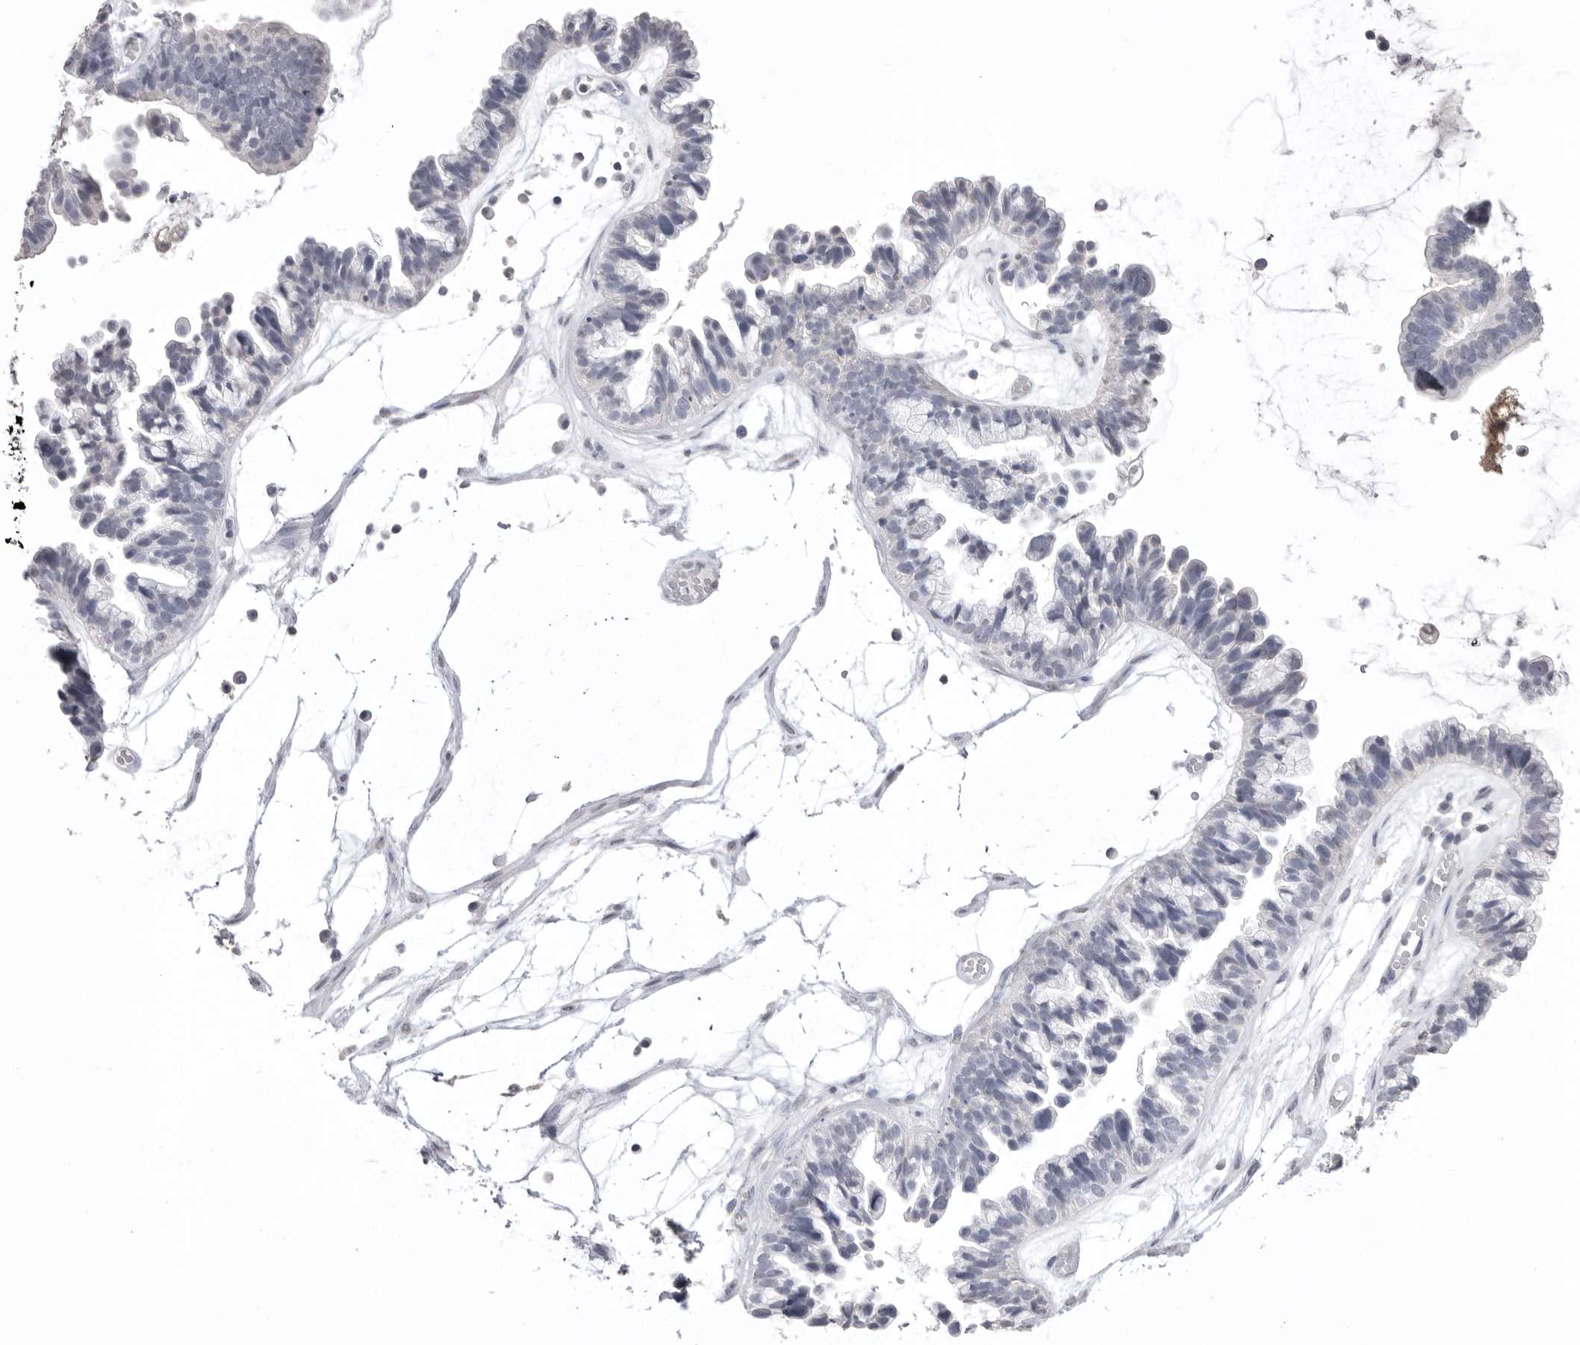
{"staining": {"intensity": "negative", "quantity": "none", "location": "none"}, "tissue": "ovarian cancer", "cell_type": "Tumor cells", "image_type": "cancer", "snomed": [{"axis": "morphology", "description": "Cystadenocarcinoma, serous, NOS"}, {"axis": "topography", "description": "Ovary"}], "caption": "This is an immunohistochemistry micrograph of human ovarian serous cystadenocarcinoma. There is no positivity in tumor cells.", "gene": "ICAM5", "patient": {"sex": "female", "age": 56}}